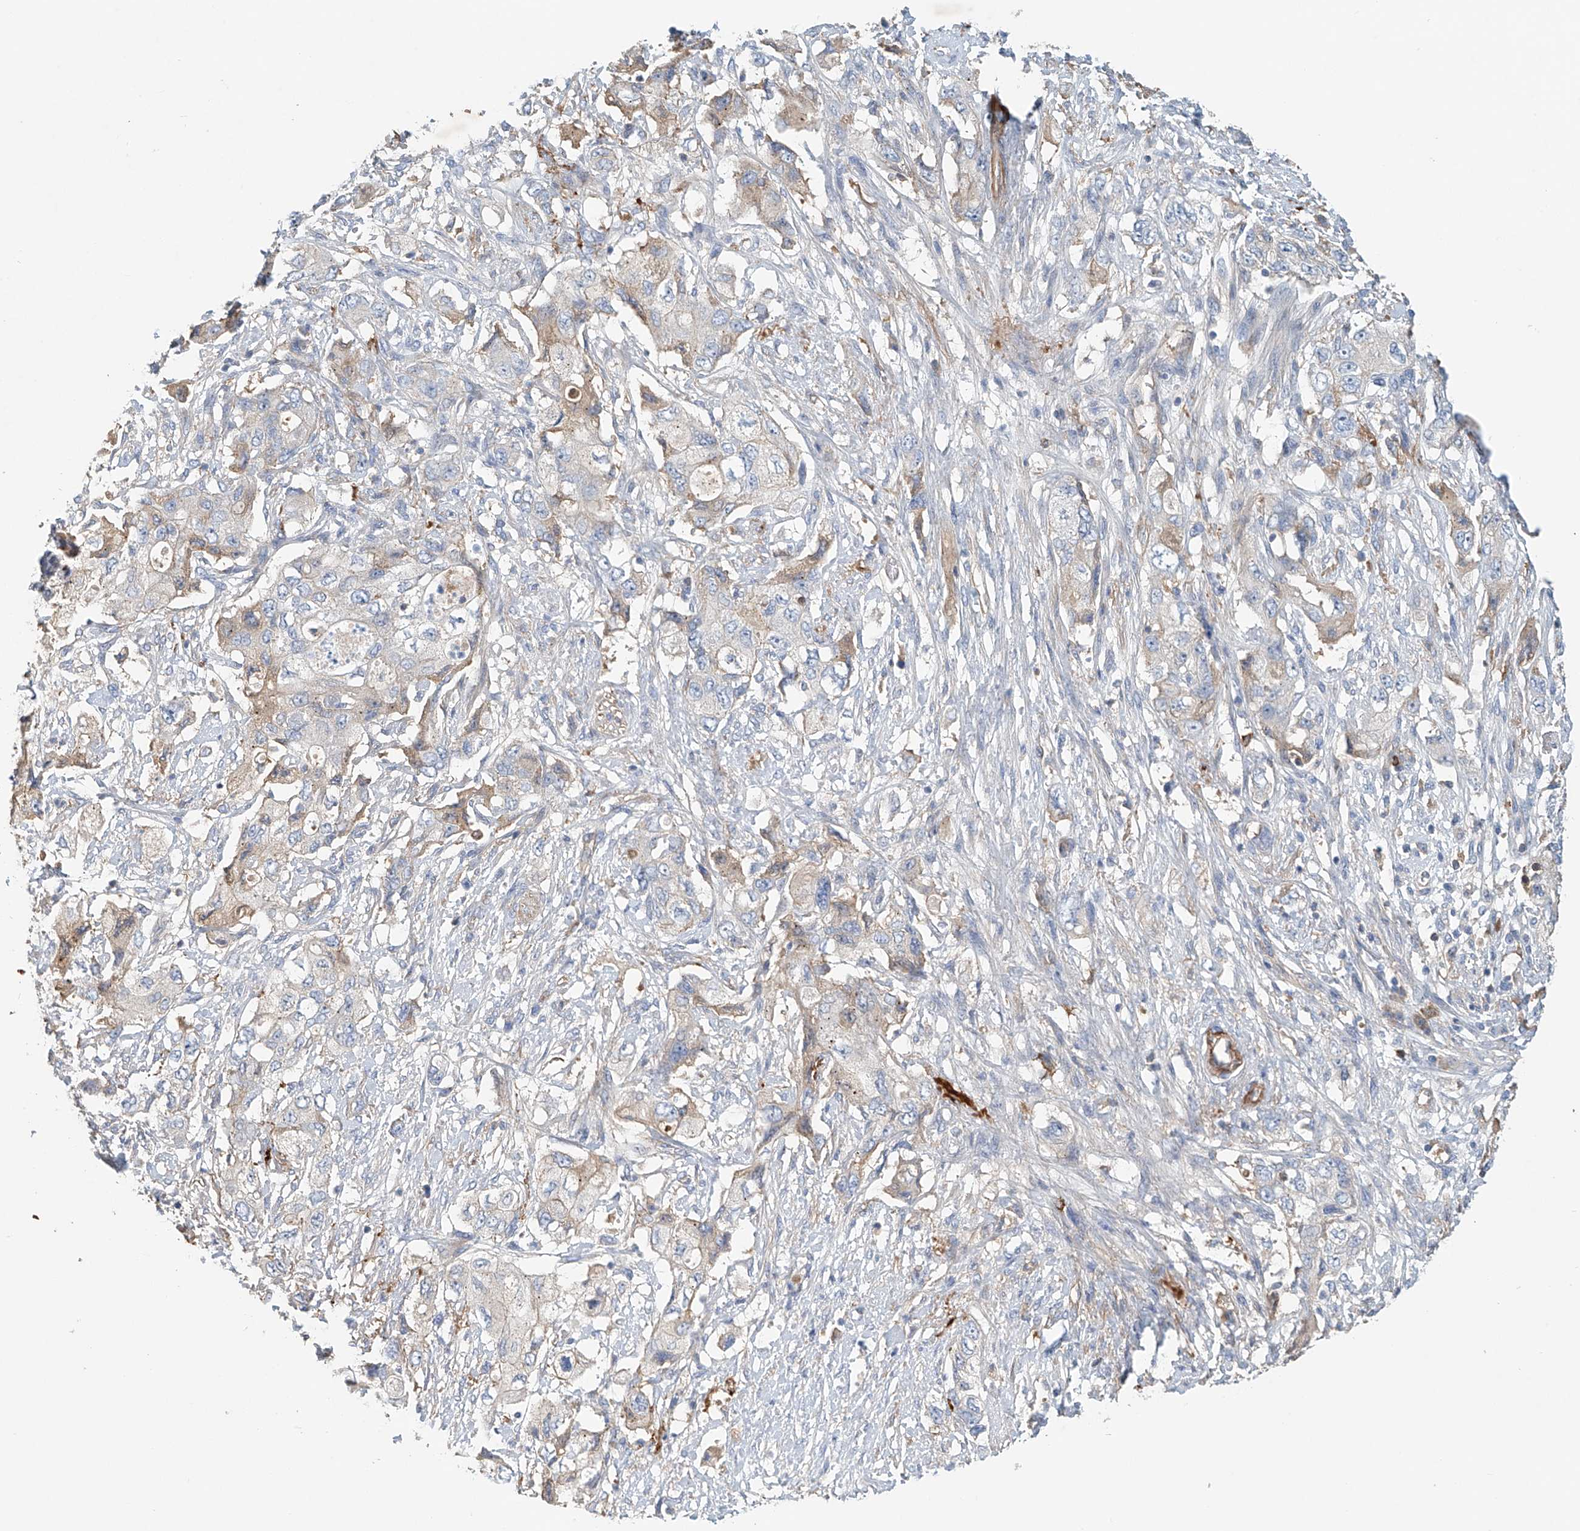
{"staining": {"intensity": "weak", "quantity": "25%-75%", "location": "cytoplasmic/membranous"}, "tissue": "pancreatic cancer", "cell_type": "Tumor cells", "image_type": "cancer", "snomed": [{"axis": "morphology", "description": "Adenocarcinoma, NOS"}, {"axis": "topography", "description": "Pancreas"}], "caption": "Pancreatic cancer (adenocarcinoma) tissue exhibits weak cytoplasmic/membranous staining in approximately 25%-75% of tumor cells", "gene": "FRYL", "patient": {"sex": "female", "age": 73}}